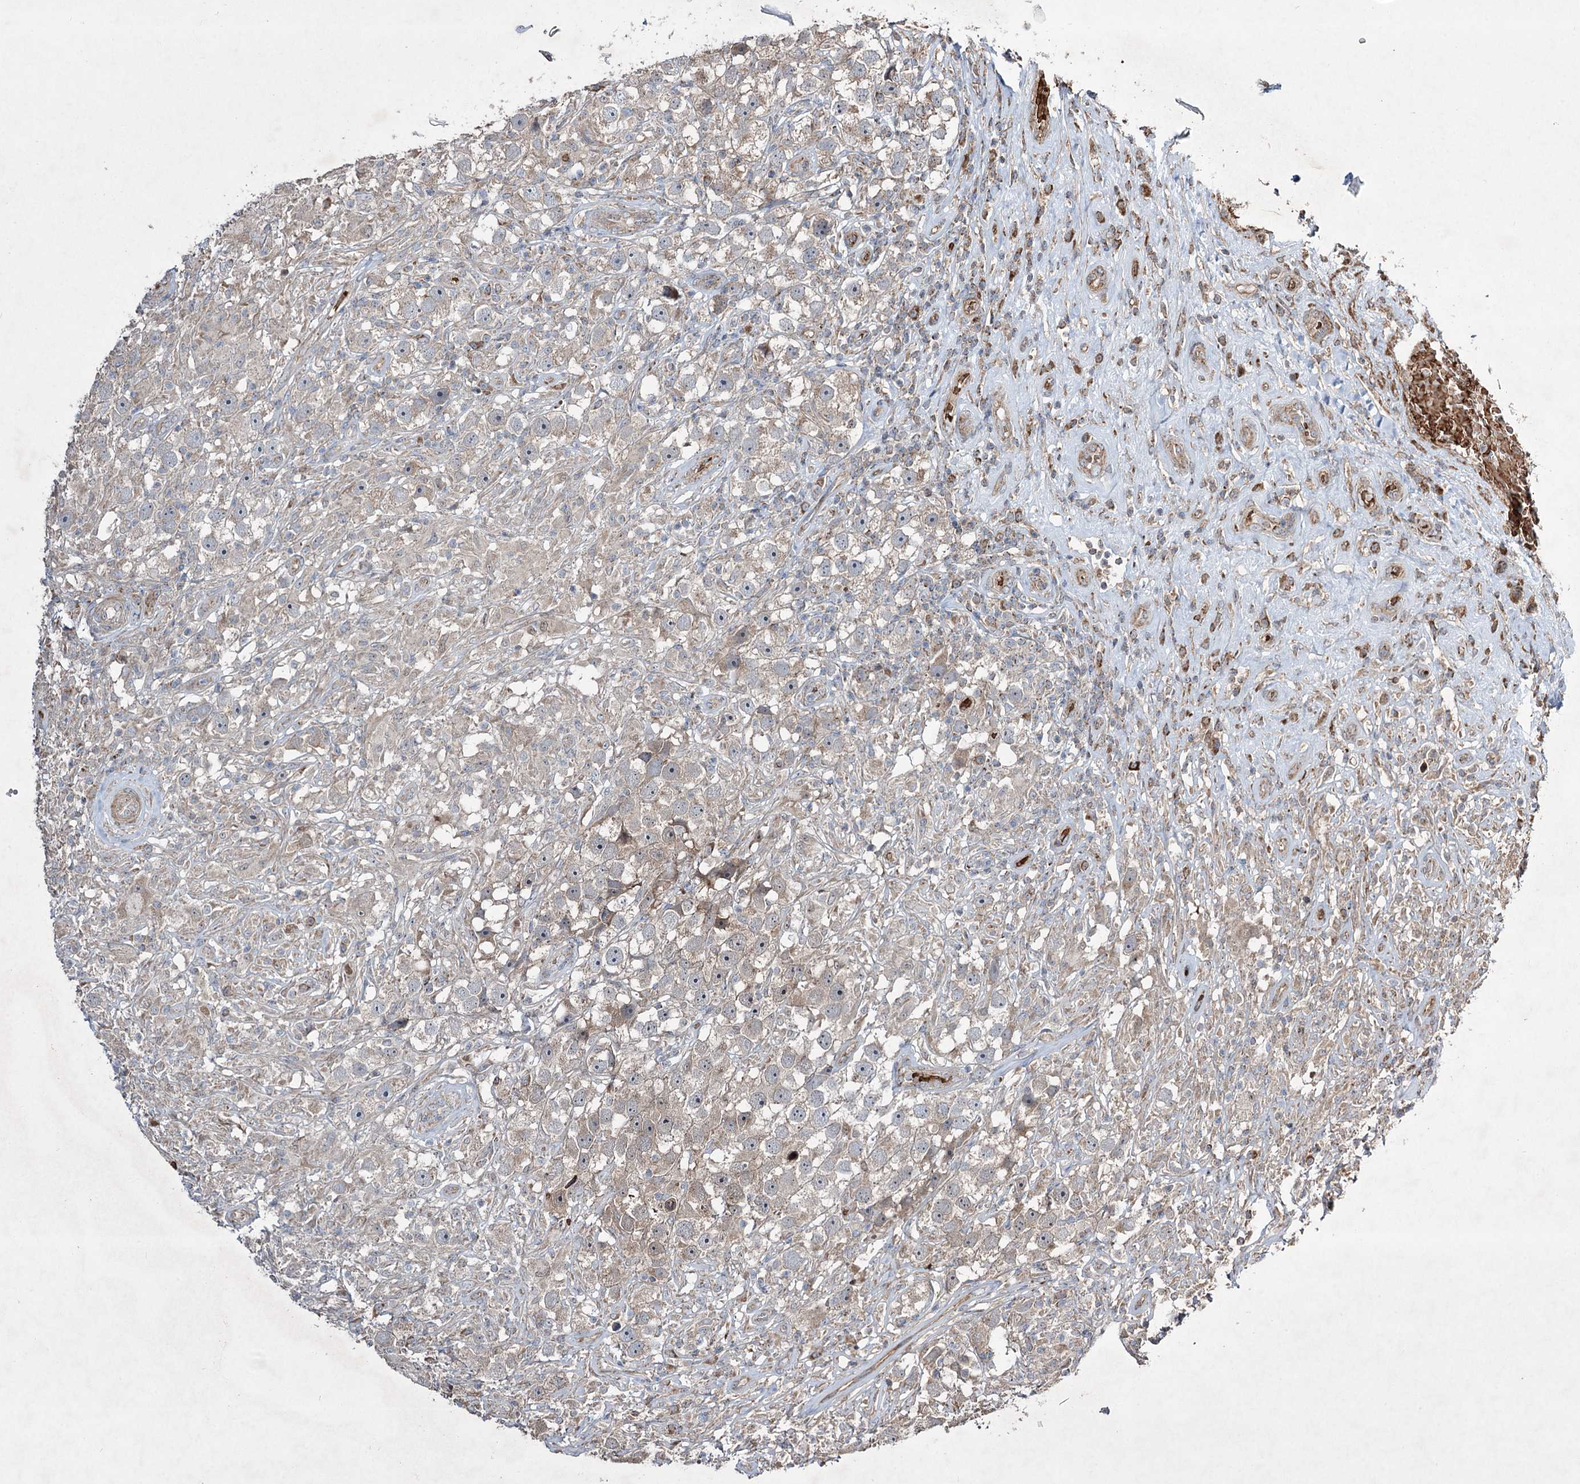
{"staining": {"intensity": "weak", "quantity": "<25%", "location": "cytoplasmic/membranous"}, "tissue": "testis cancer", "cell_type": "Tumor cells", "image_type": "cancer", "snomed": [{"axis": "morphology", "description": "Seminoma, NOS"}, {"axis": "topography", "description": "Testis"}], "caption": "Immunohistochemistry (IHC) histopathology image of testis seminoma stained for a protein (brown), which reveals no staining in tumor cells.", "gene": "SERINC5", "patient": {"sex": "male", "age": 49}}